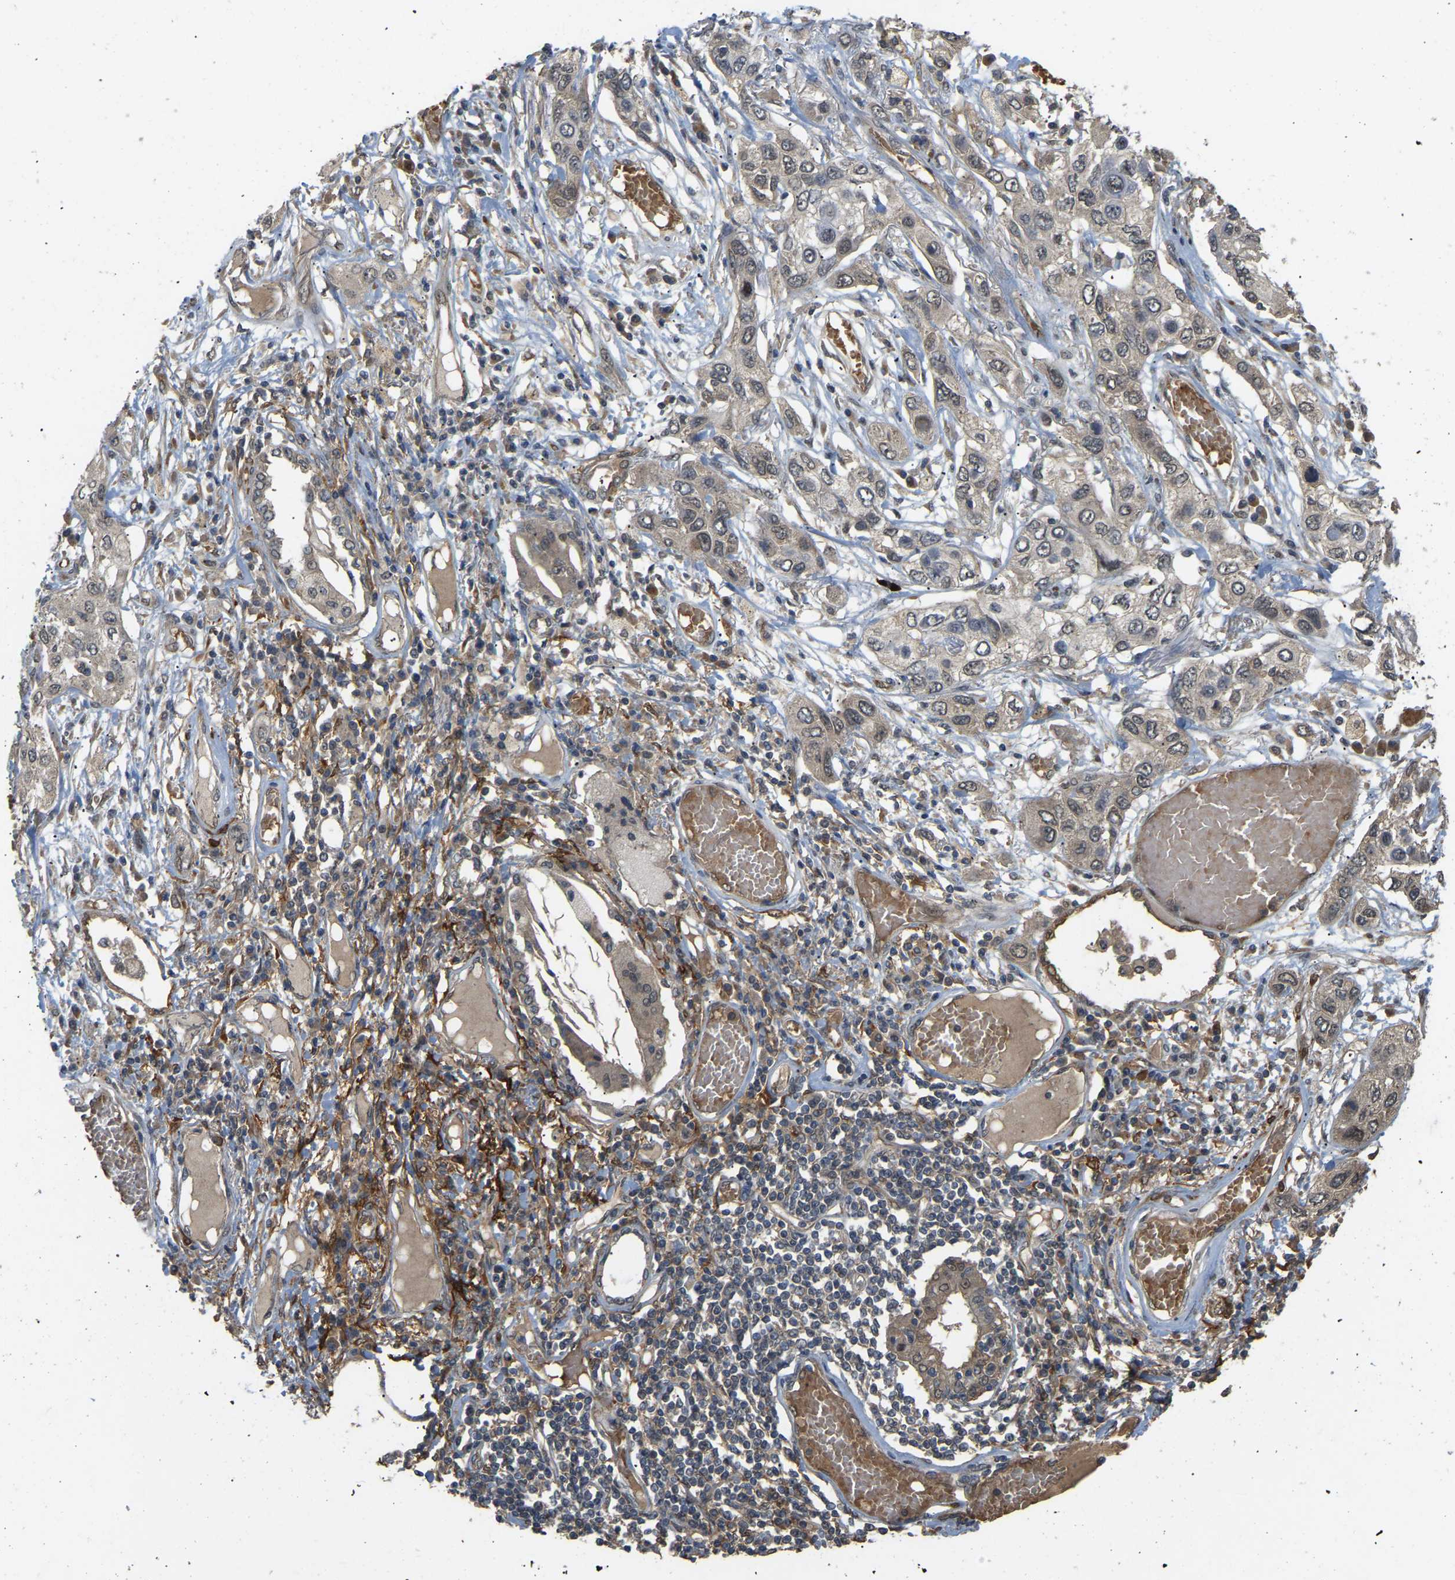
{"staining": {"intensity": "weak", "quantity": ">75%", "location": "cytoplasmic/membranous"}, "tissue": "lung cancer", "cell_type": "Tumor cells", "image_type": "cancer", "snomed": [{"axis": "morphology", "description": "Squamous cell carcinoma, NOS"}, {"axis": "topography", "description": "Lung"}], "caption": "Human lung squamous cell carcinoma stained with a protein marker reveals weak staining in tumor cells.", "gene": "LIMK2", "patient": {"sex": "male", "age": 71}}